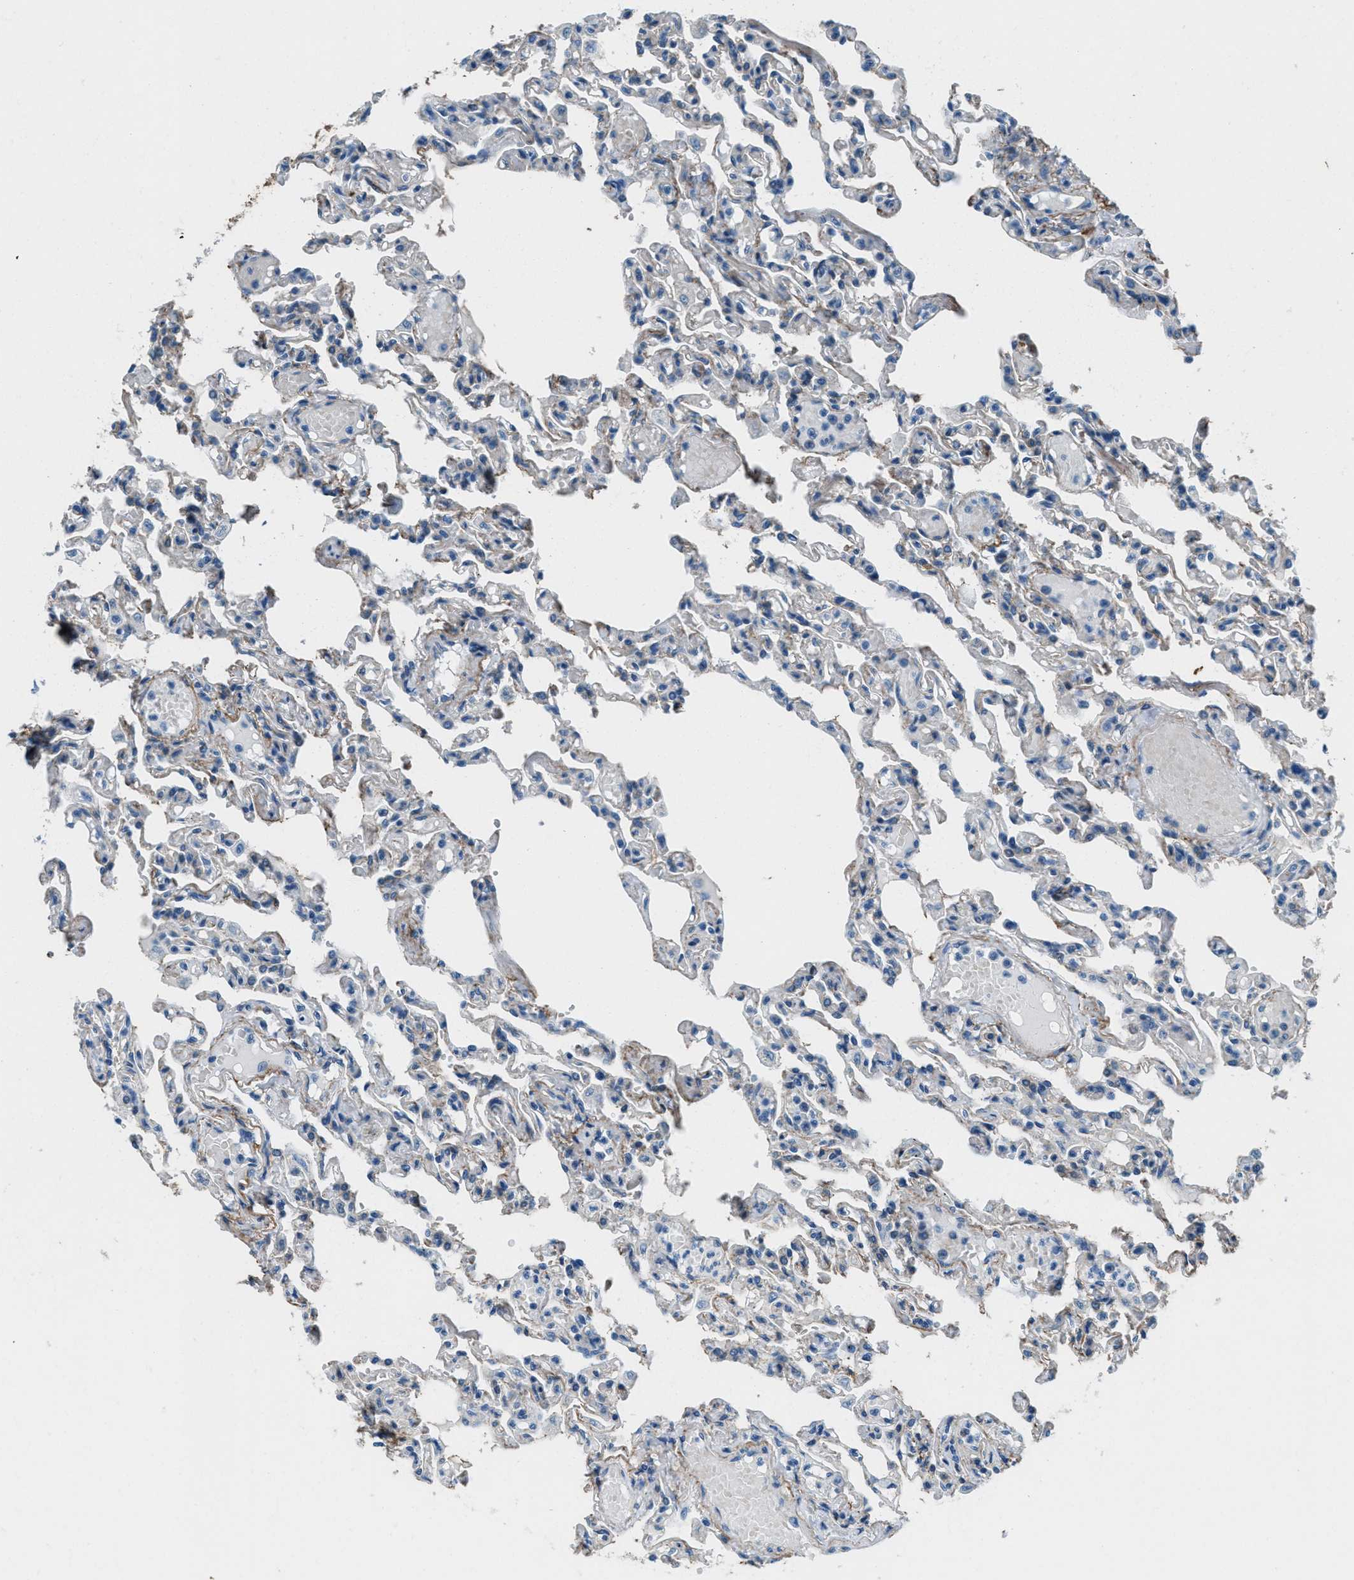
{"staining": {"intensity": "weak", "quantity": "<25%", "location": "cytoplasmic/membranous"}, "tissue": "lung", "cell_type": "Alveolar cells", "image_type": "normal", "snomed": [{"axis": "morphology", "description": "Normal tissue, NOS"}, {"axis": "topography", "description": "Lung"}], "caption": "There is no significant positivity in alveolar cells of lung.", "gene": "FBN1", "patient": {"sex": "male", "age": 21}}